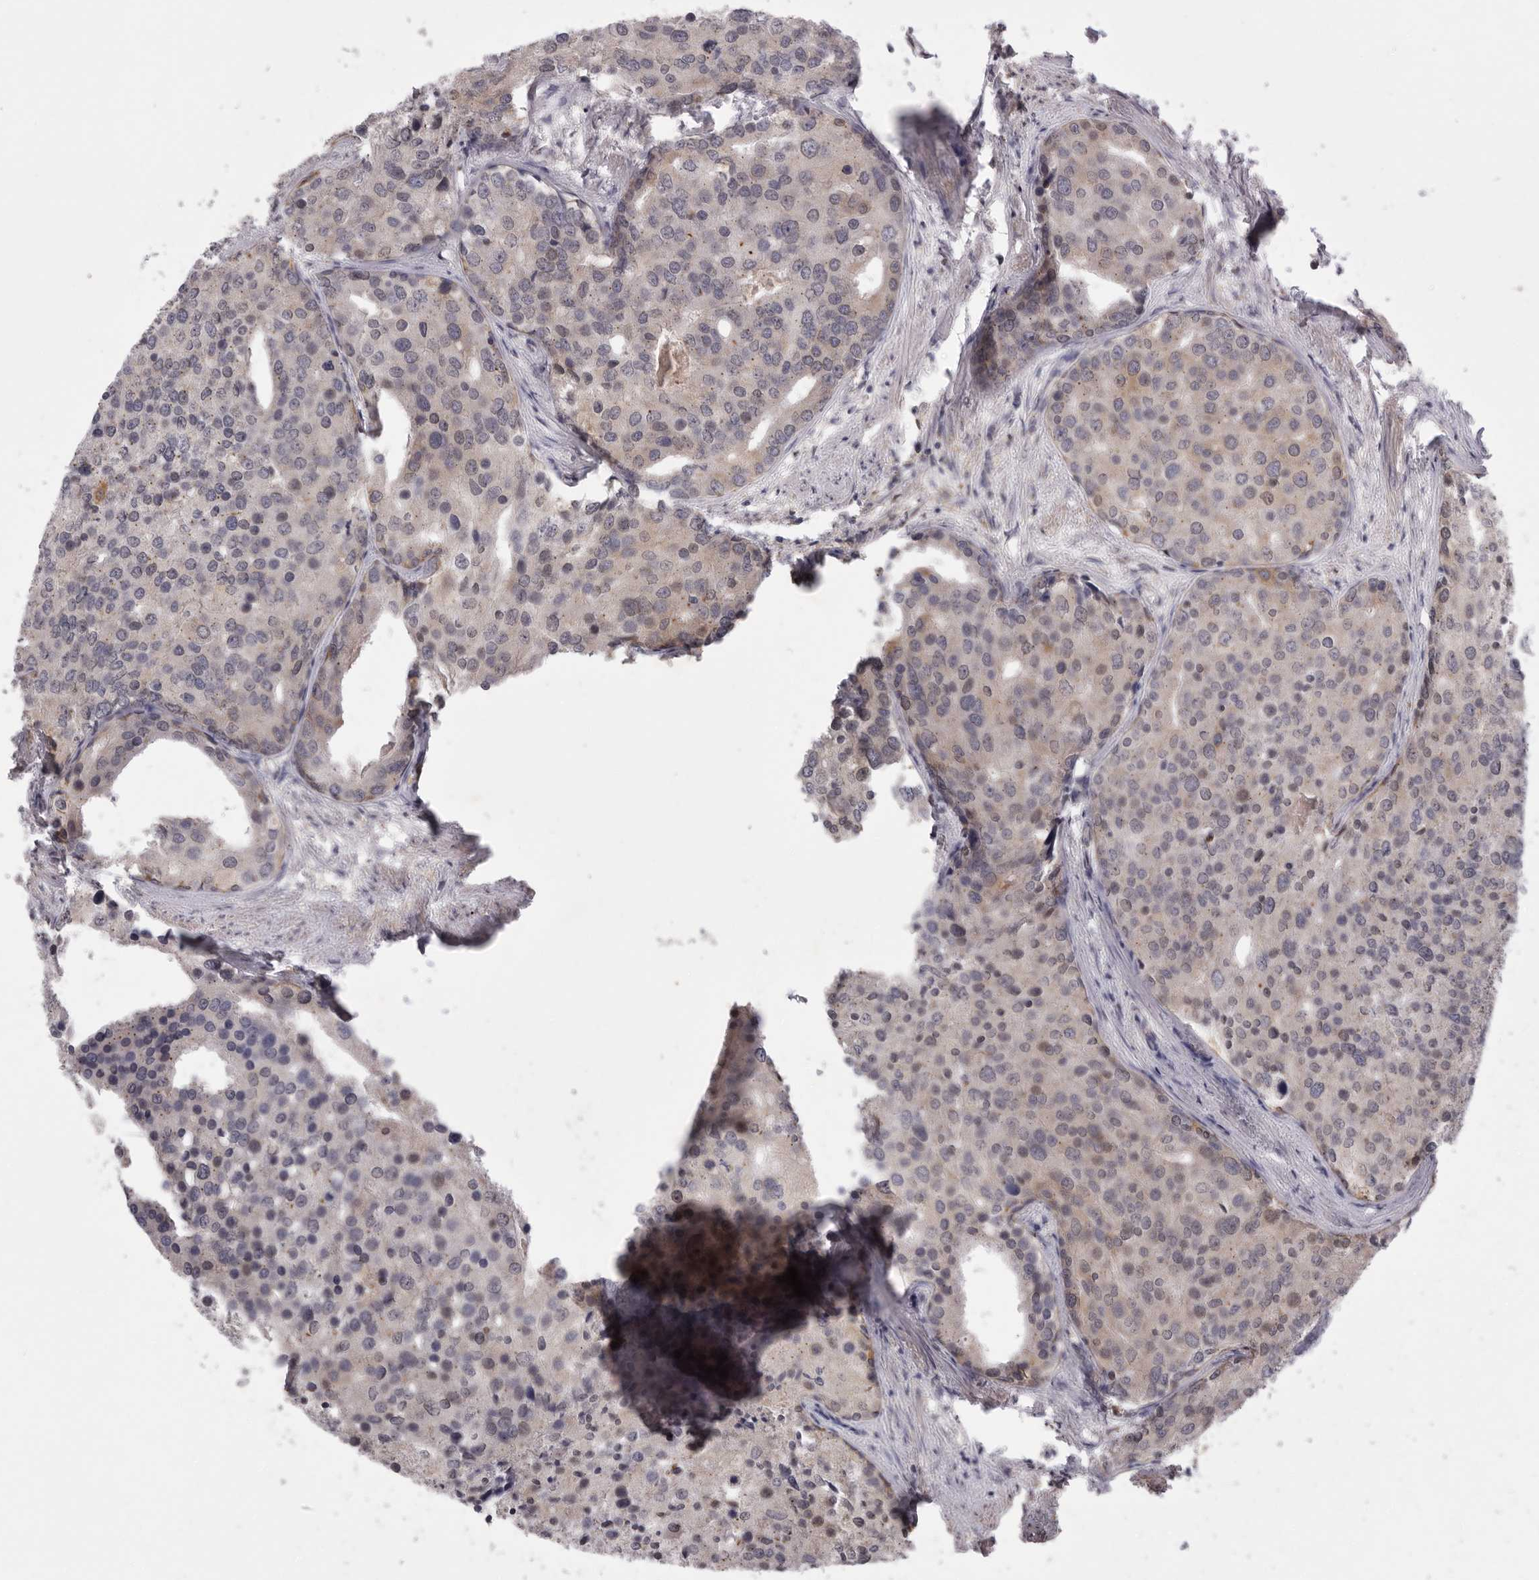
{"staining": {"intensity": "weak", "quantity": "<25%", "location": "cytoplasmic/membranous"}, "tissue": "prostate cancer", "cell_type": "Tumor cells", "image_type": "cancer", "snomed": [{"axis": "morphology", "description": "Adenocarcinoma, High grade"}, {"axis": "topography", "description": "Prostate"}], "caption": "Tumor cells are negative for brown protein staining in high-grade adenocarcinoma (prostate). The staining was performed using DAB (3,3'-diaminobenzidine) to visualize the protein expression in brown, while the nuclei were stained in blue with hematoxylin (Magnification: 20x).", "gene": "TLR3", "patient": {"sex": "male", "age": 50}}